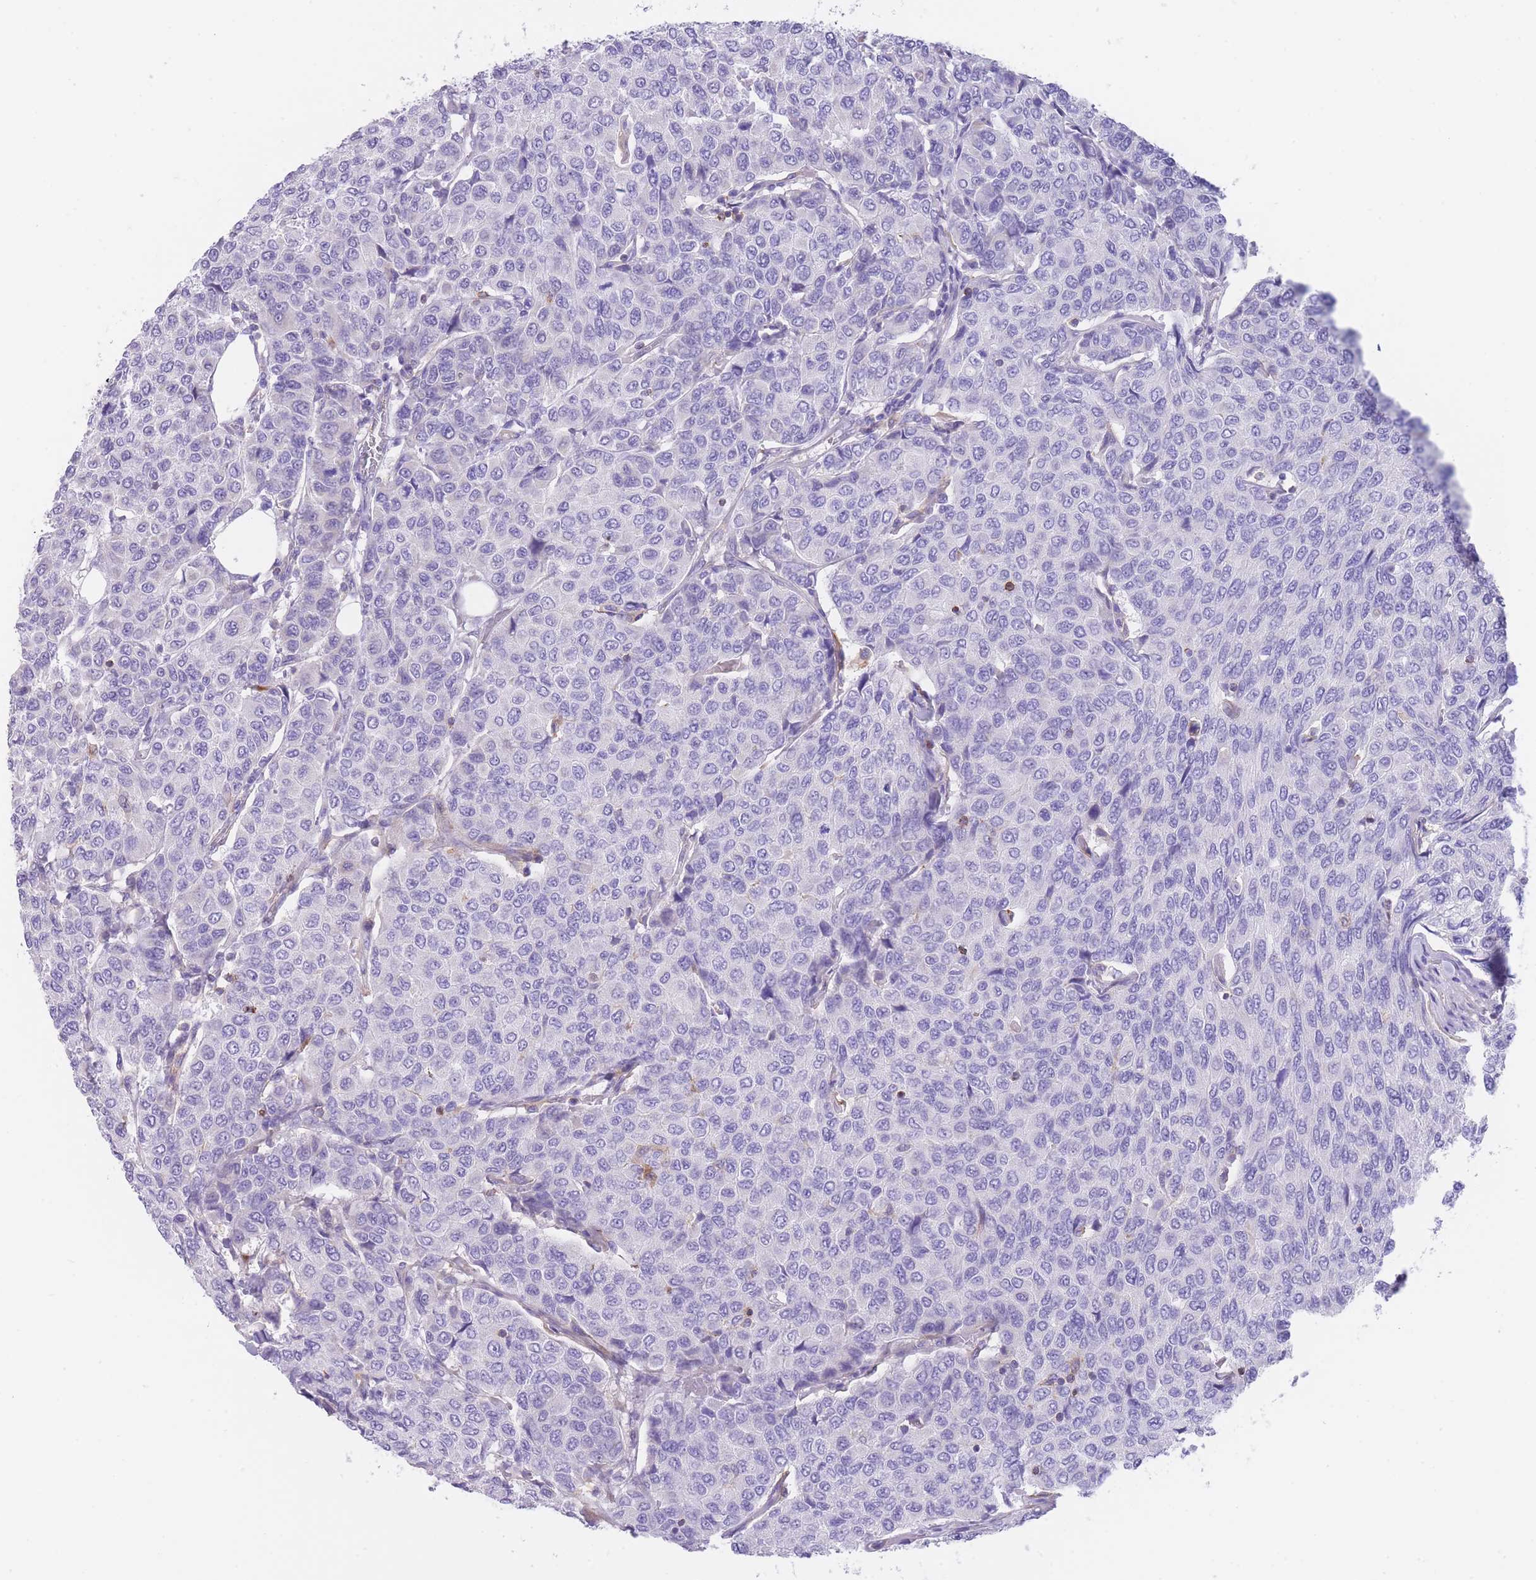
{"staining": {"intensity": "negative", "quantity": "none", "location": "none"}, "tissue": "breast cancer", "cell_type": "Tumor cells", "image_type": "cancer", "snomed": [{"axis": "morphology", "description": "Duct carcinoma"}, {"axis": "topography", "description": "Breast"}], "caption": "Immunohistochemistry (IHC) of human intraductal carcinoma (breast) reveals no staining in tumor cells.", "gene": "LDB3", "patient": {"sex": "female", "age": 55}}